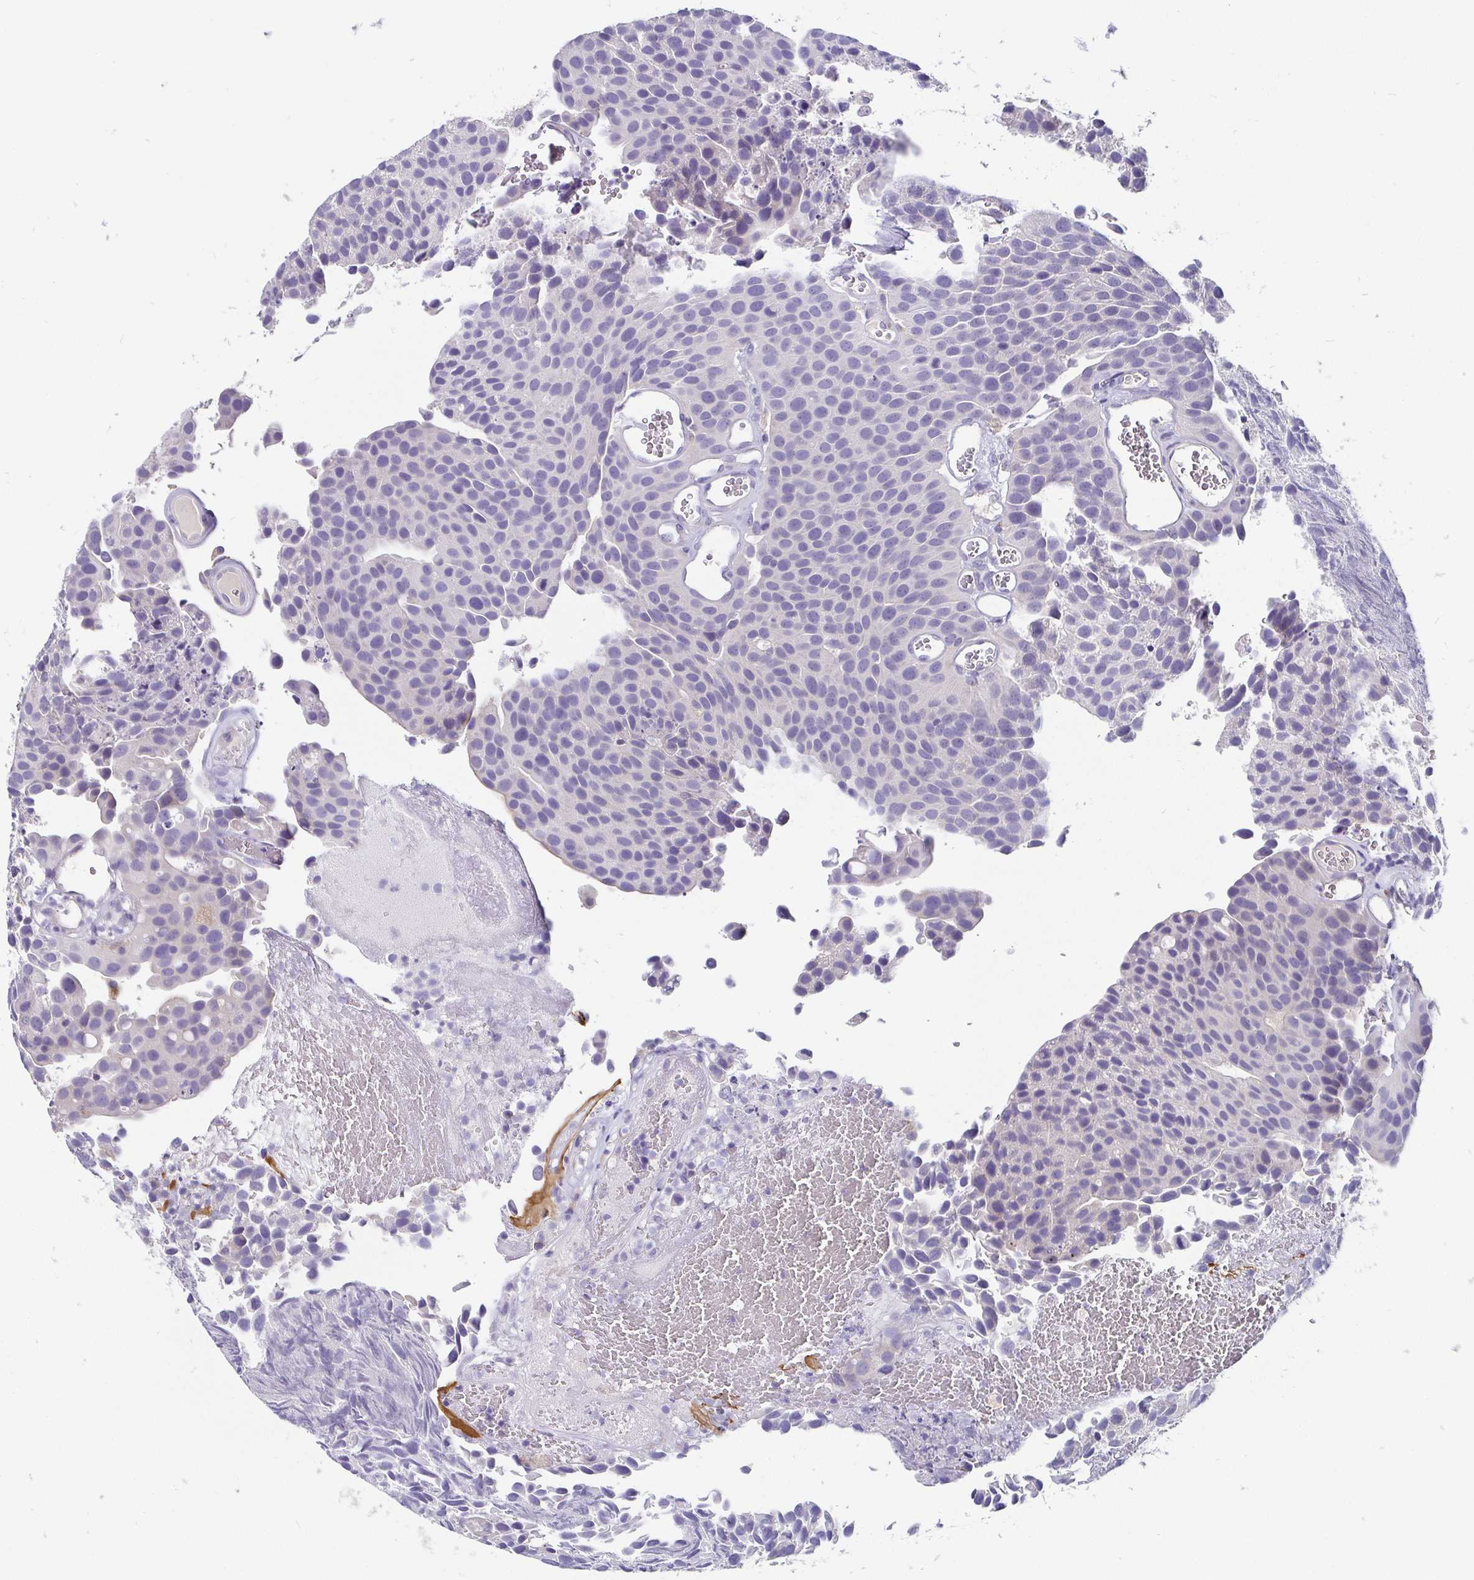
{"staining": {"intensity": "negative", "quantity": "none", "location": "none"}, "tissue": "urothelial cancer", "cell_type": "Tumor cells", "image_type": "cancer", "snomed": [{"axis": "morphology", "description": "Urothelial carcinoma, Low grade"}, {"axis": "topography", "description": "Urinary bladder"}], "caption": "IHC of human urothelial carcinoma (low-grade) exhibits no positivity in tumor cells.", "gene": "ADAMTS6", "patient": {"sex": "female", "age": 69}}